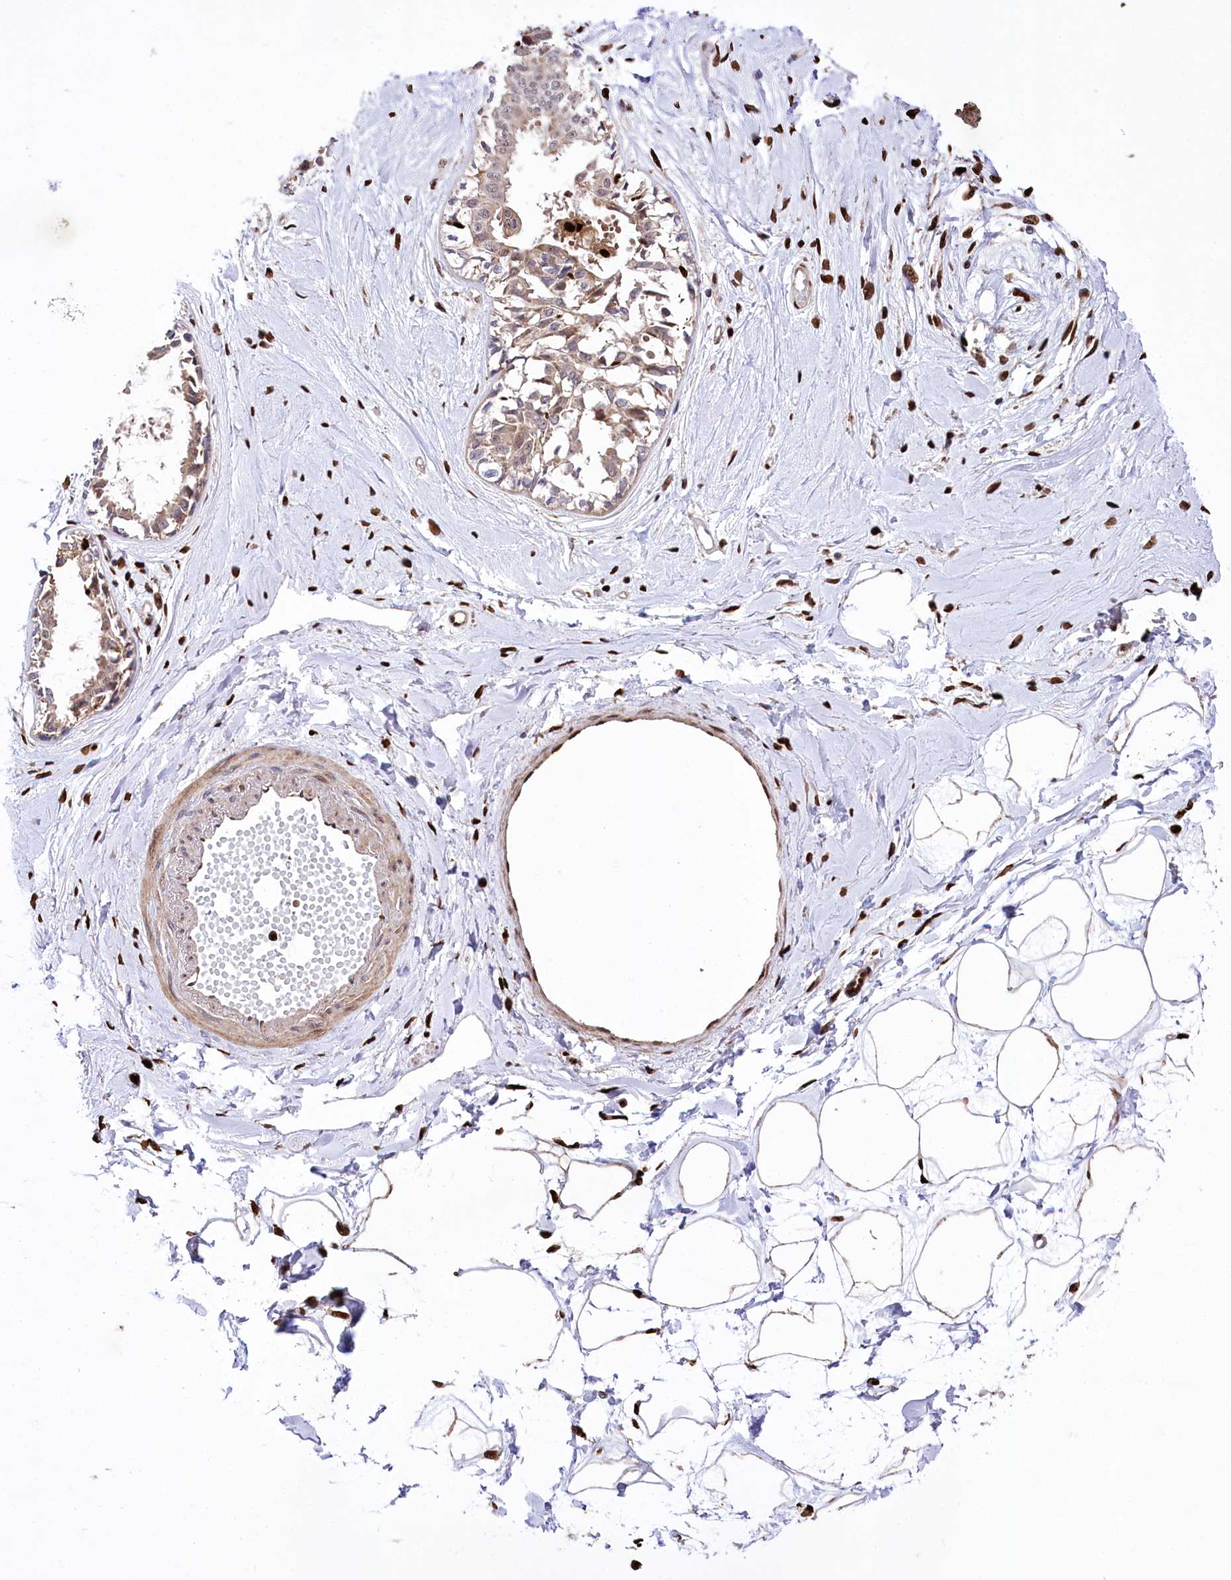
{"staining": {"intensity": "moderate", "quantity": "25%-75%", "location": "cytoplasmic/membranous,nuclear"}, "tissue": "breast", "cell_type": "Adipocytes", "image_type": "normal", "snomed": [{"axis": "morphology", "description": "Normal tissue, NOS"}, {"axis": "topography", "description": "Breast"}], "caption": "Adipocytes display moderate cytoplasmic/membranous,nuclear staining in about 25%-75% of cells in benign breast. The staining was performed using DAB (3,3'-diaminobenzidine) to visualize the protein expression in brown, while the nuclei were stained in blue with hematoxylin (Magnification: 20x).", "gene": "FIGN", "patient": {"sex": "female", "age": 45}}